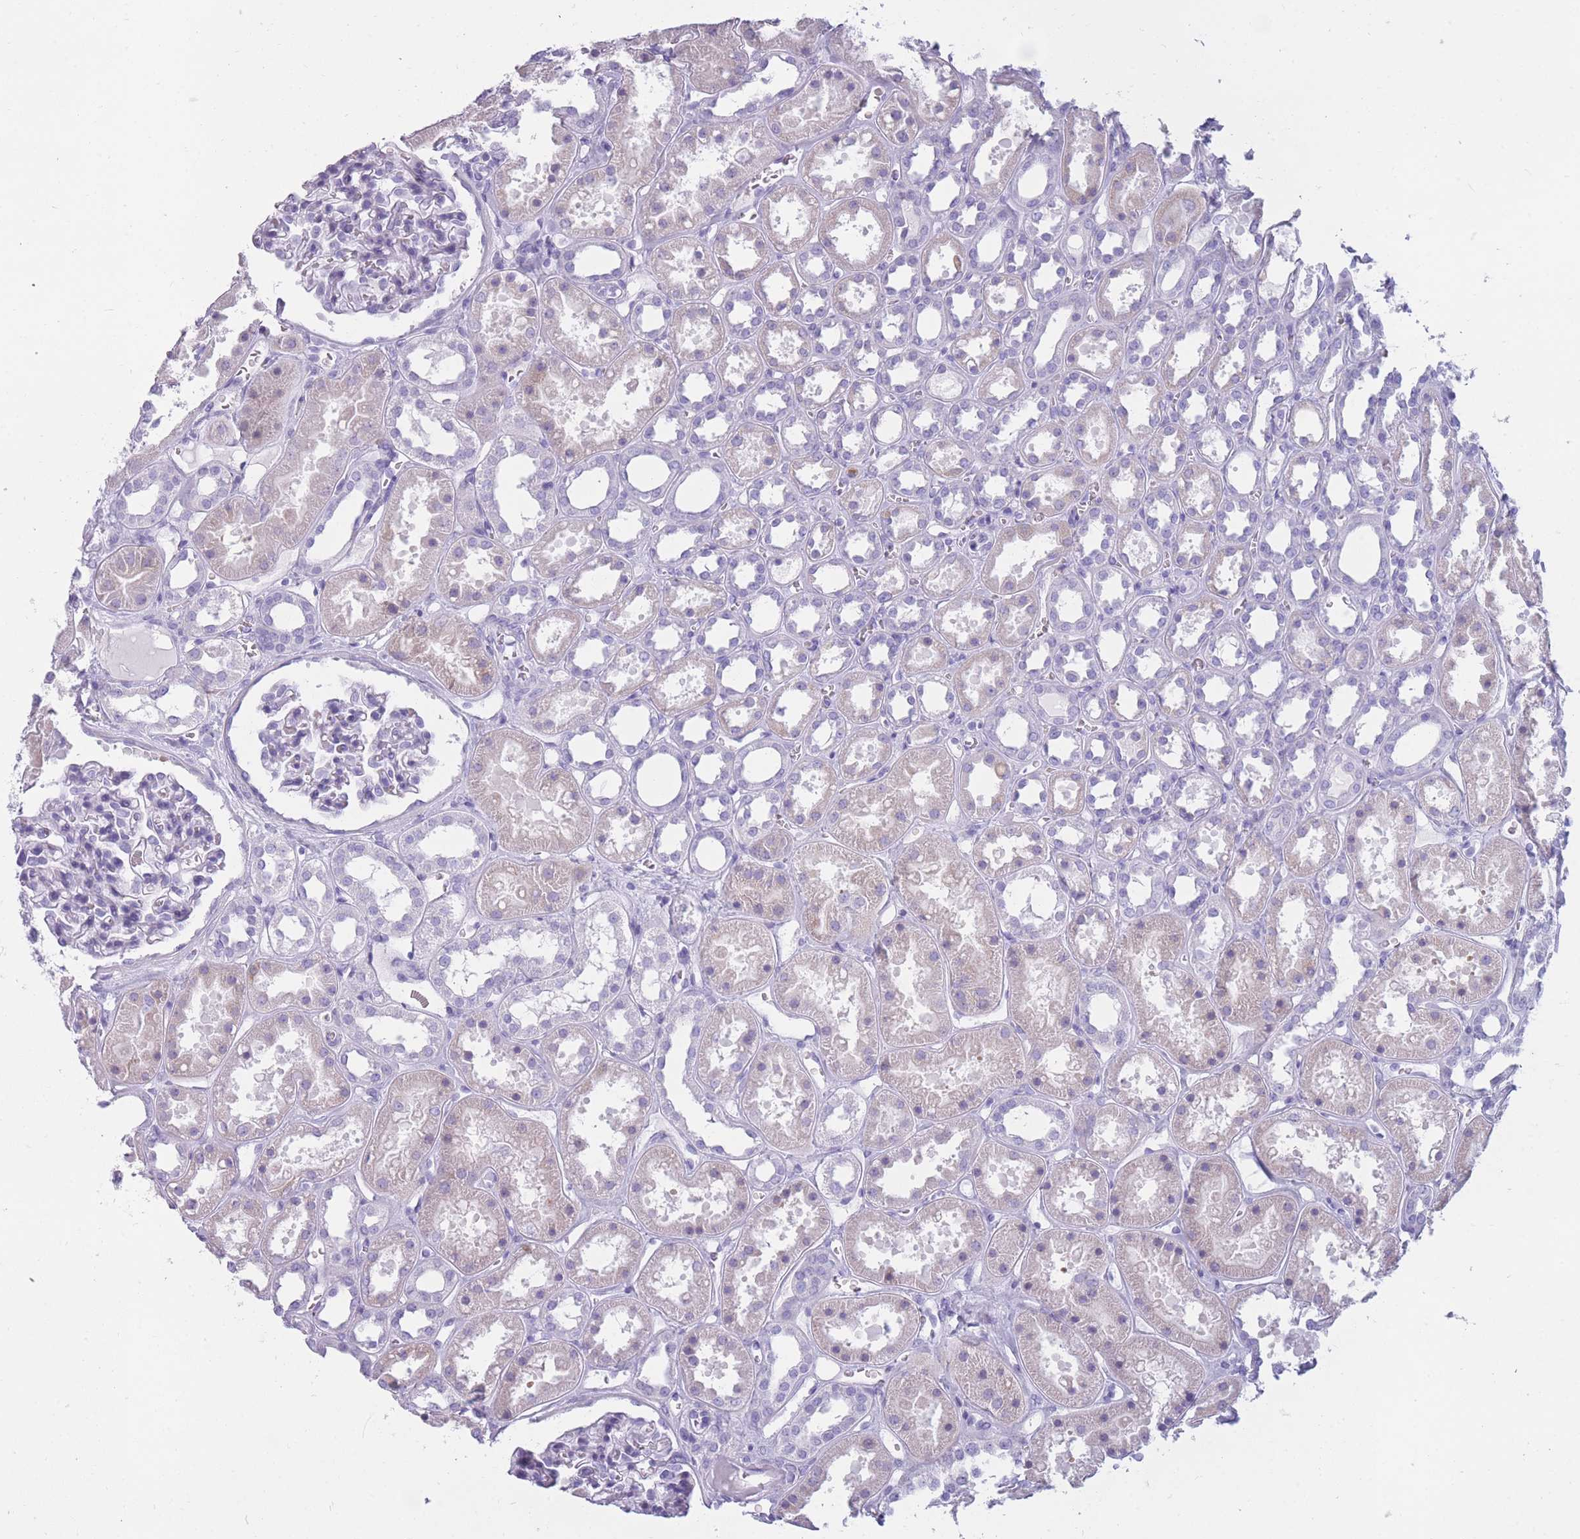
{"staining": {"intensity": "negative", "quantity": "none", "location": "none"}, "tissue": "kidney", "cell_type": "Cells in glomeruli", "image_type": "normal", "snomed": [{"axis": "morphology", "description": "Normal tissue, NOS"}, {"axis": "topography", "description": "Kidney"}], "caption": "Immunohistochemistry (IHC) of unremarkable human kidney demonstrates no expression in cells in glomeruli.", "gene": "COL27A1", "patient": {"sex": "female", "age": 41}}